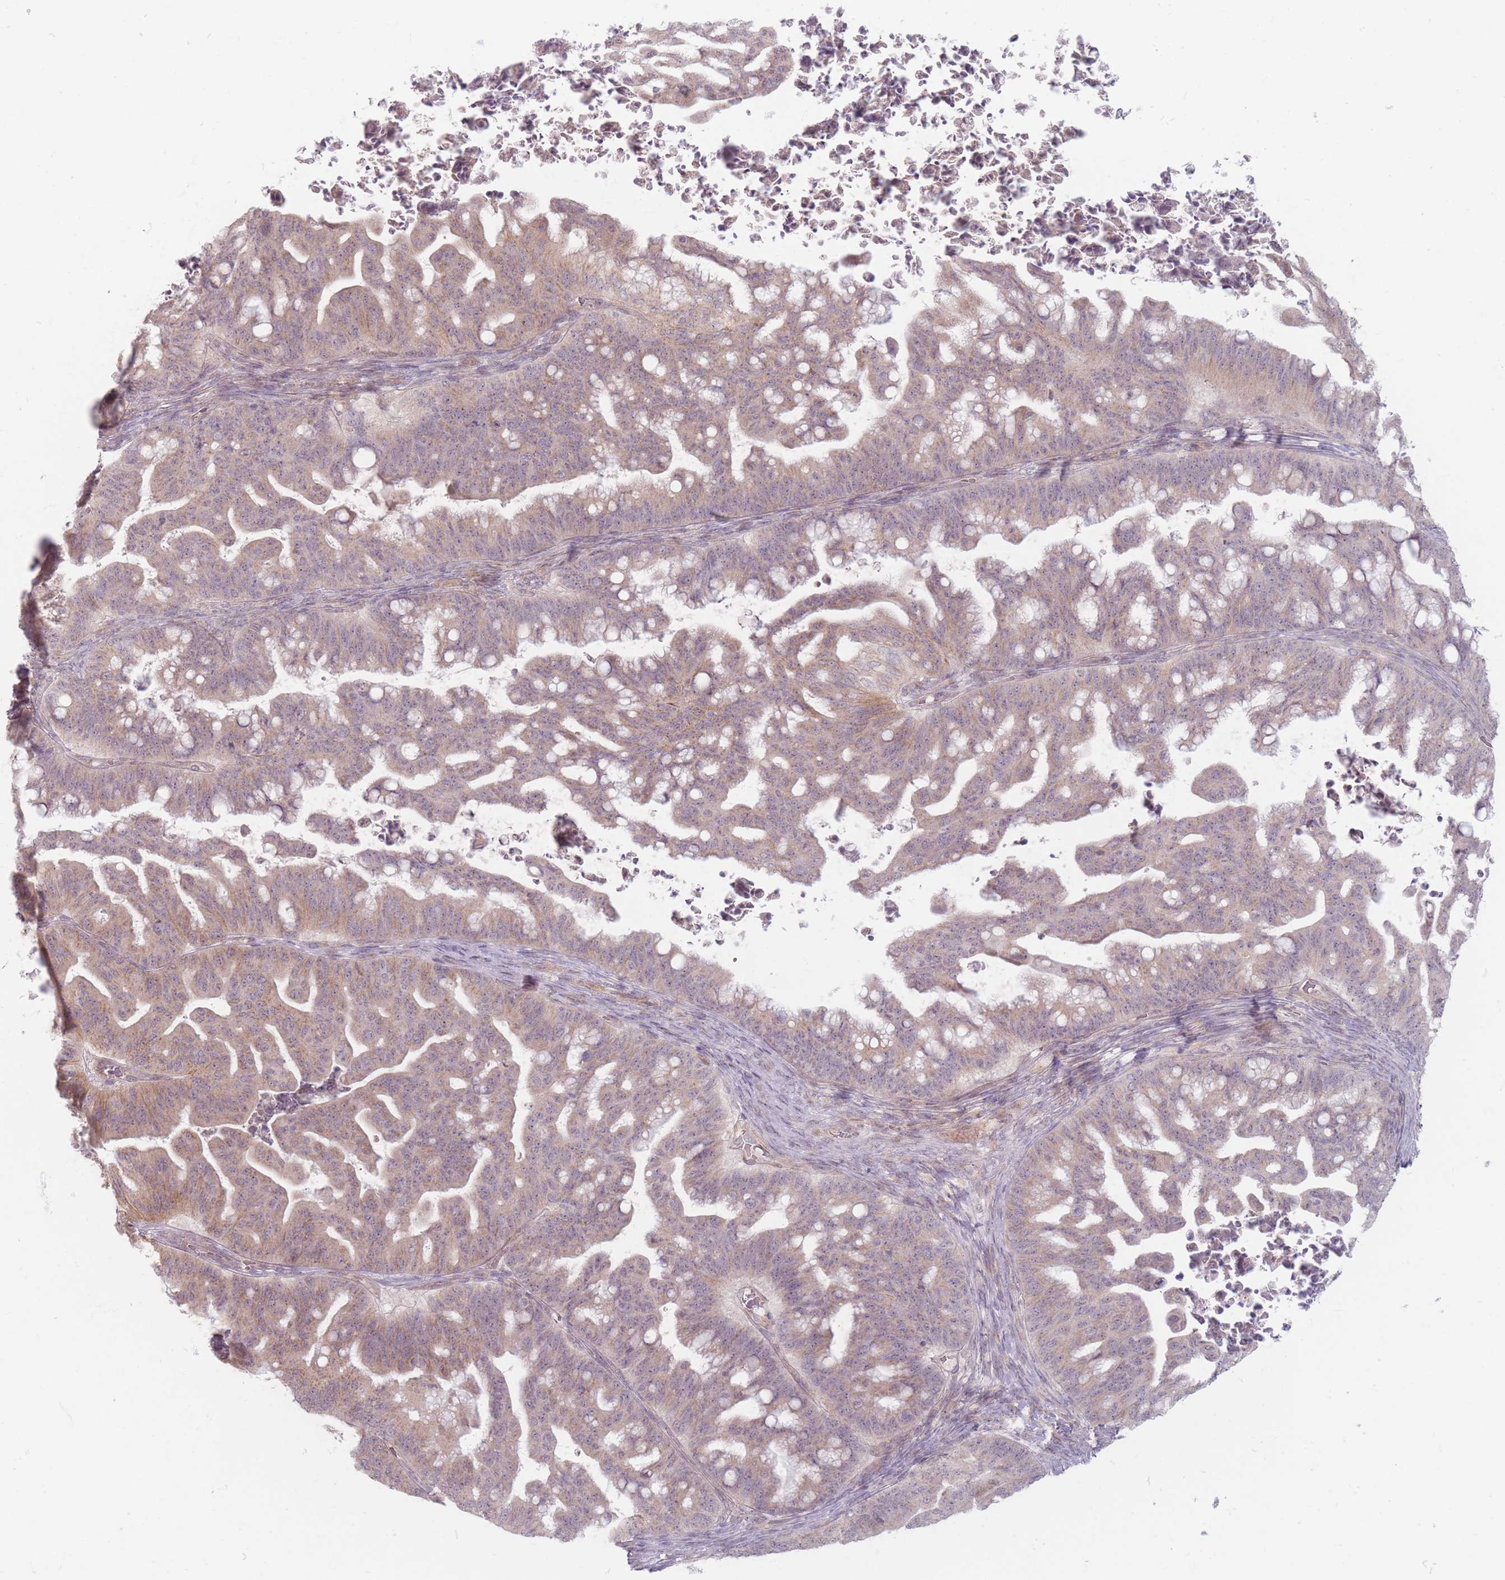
{"staining": {"intensity": "weak", "quantity": ">75%", "location": "cytoplasmic/membranous"}, "tissue": "ovarian cancer", "cell_type": "Tumor cells", "image_type": "cancer", "snomed": [{"axis": "morphology", "description": "Cystadenocarcinoma, mucinous, NOS"}, {"axis": "topography", "description": "Ovary"}], "caption": "Mucinous cystadenocarcinoma (ovarian) stained with a protein marker displays weak staining in tumor cells.", "gene": "GABRA6", "patient": {"sex": "female", "age": 67}}